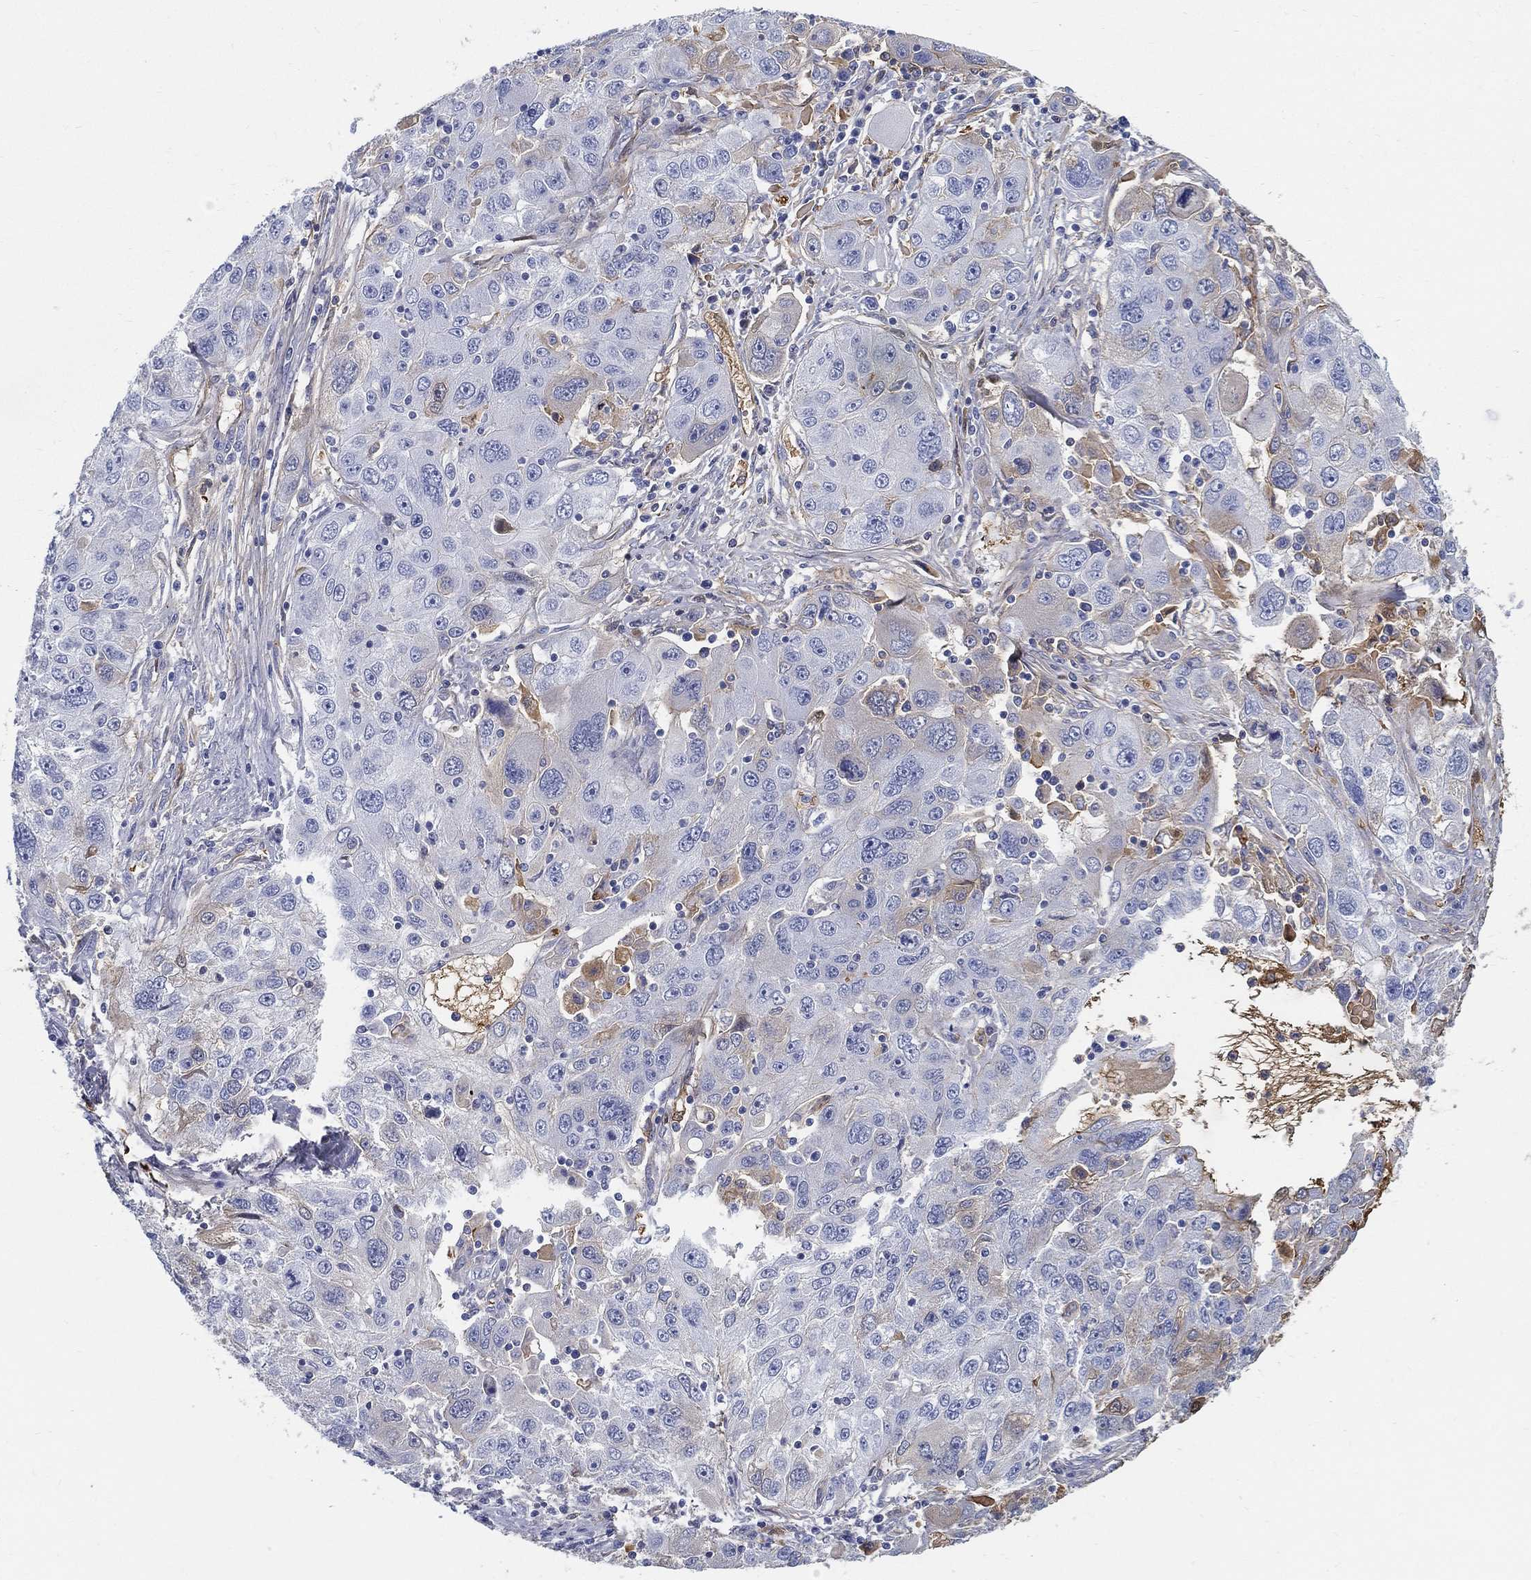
{"staining": {"intensity": "weak", "quantity": "<25%", "location": "cytoplasmic/membranous"}, "tissue": "stomach cancer", "cell_type": "Tumor cells", "image_type": "cancer", "snomed": [{"axis": "morphology", "description": "Adenocarcinoma, NOS"}, {"axis": "topography", "description": "Stomach"}], "caption": "The histopathology image displays no staining of tumor cells in adenocarcinoma (stomach).", "gene": "IFNB1", "patient": {"sex": "male", "age": 56}}